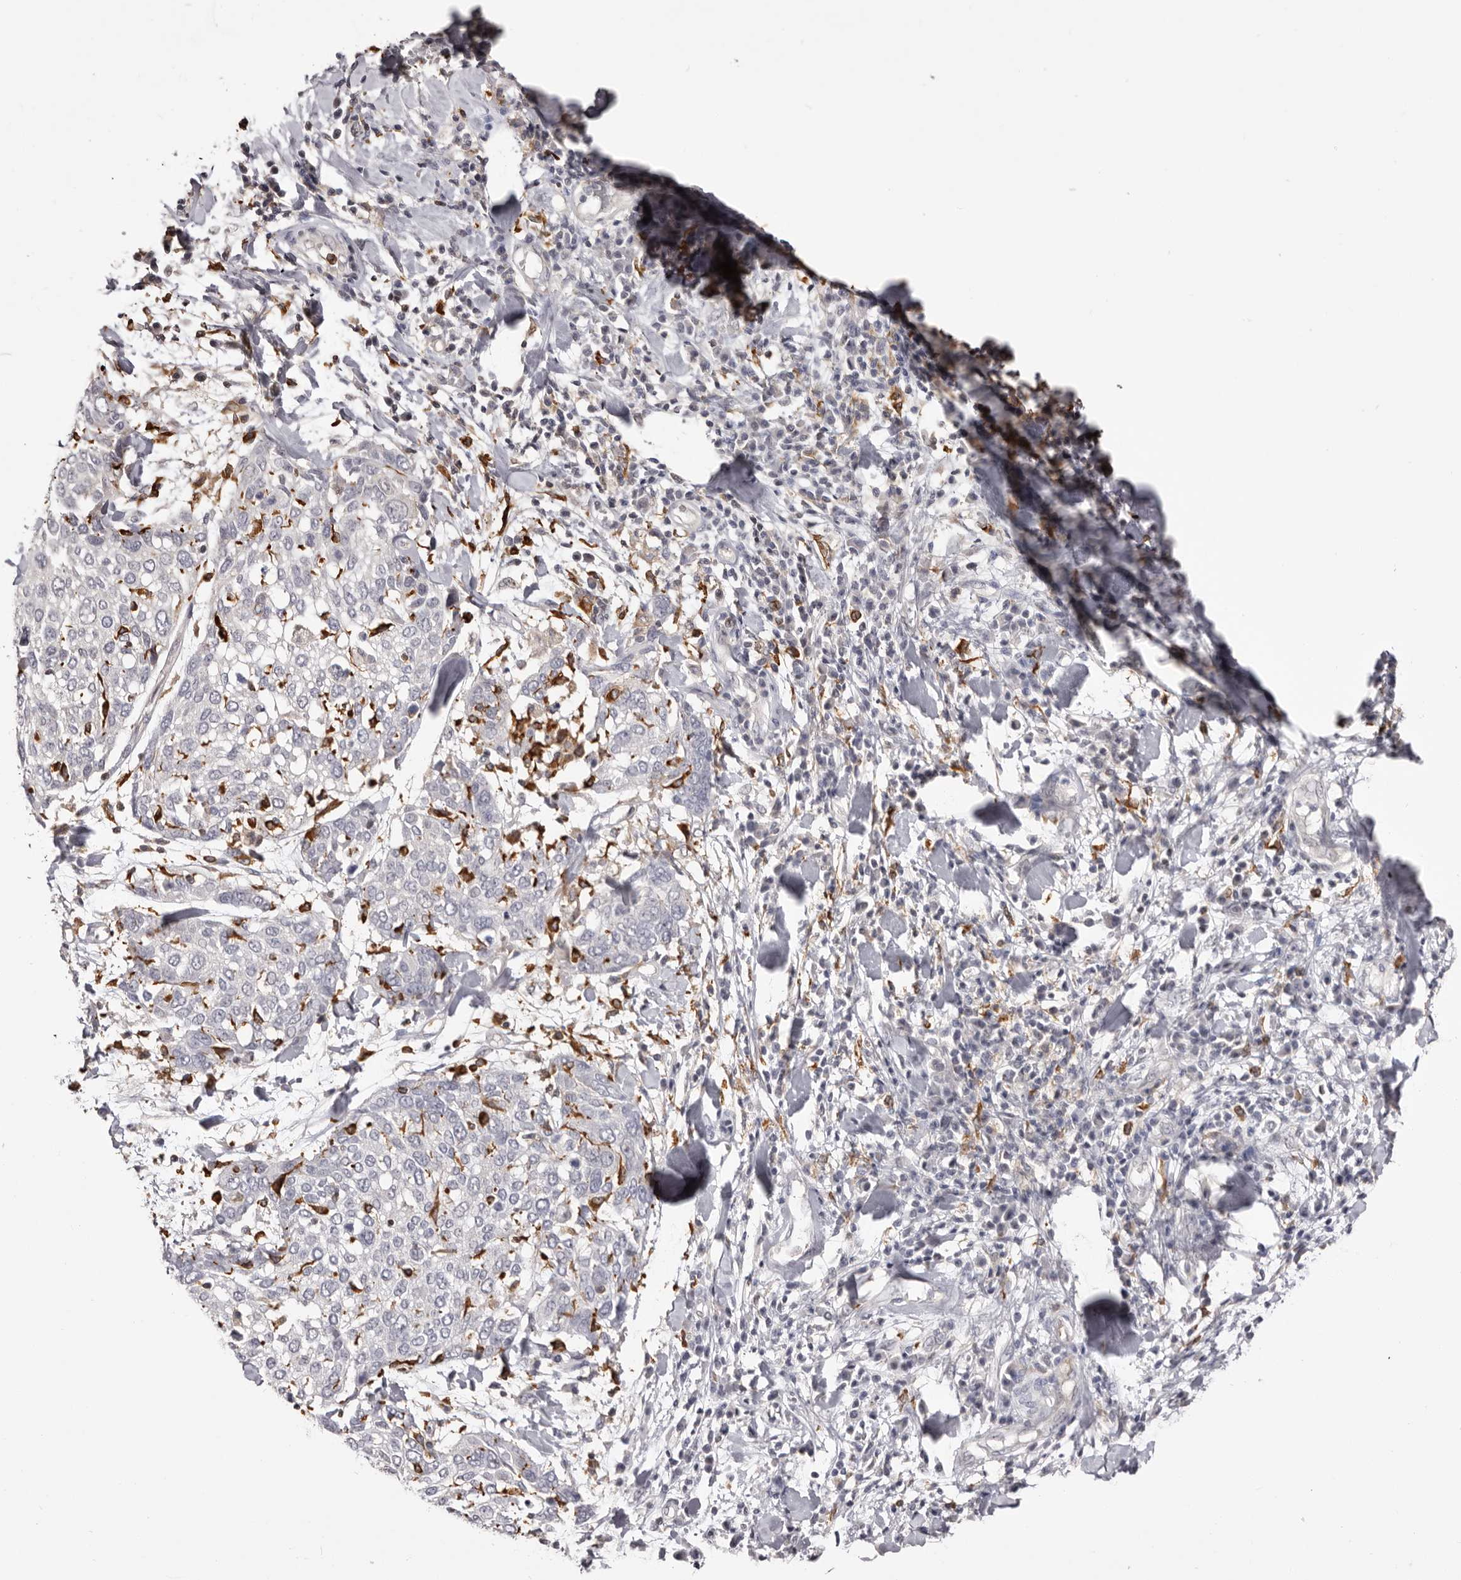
{"staining": {"intensity": "negative", "quantity": "none", "location": "none"}, "tissue": "lung cancer", "cell_type": "Tumor cells", "image_type": "cancer", "snomed": [{"axis": "morphology", "description": "Squamous cell carcinoma, NOS"}, {"axis": "topography", "description": "Lung"}], "caption": "Lung squamous cell carcinoma stained for a protein using immunohistochemistry displays no positivity tumor cells.", "gene": "TNNI1", "patient": {"sex": "male", "age": 65}}